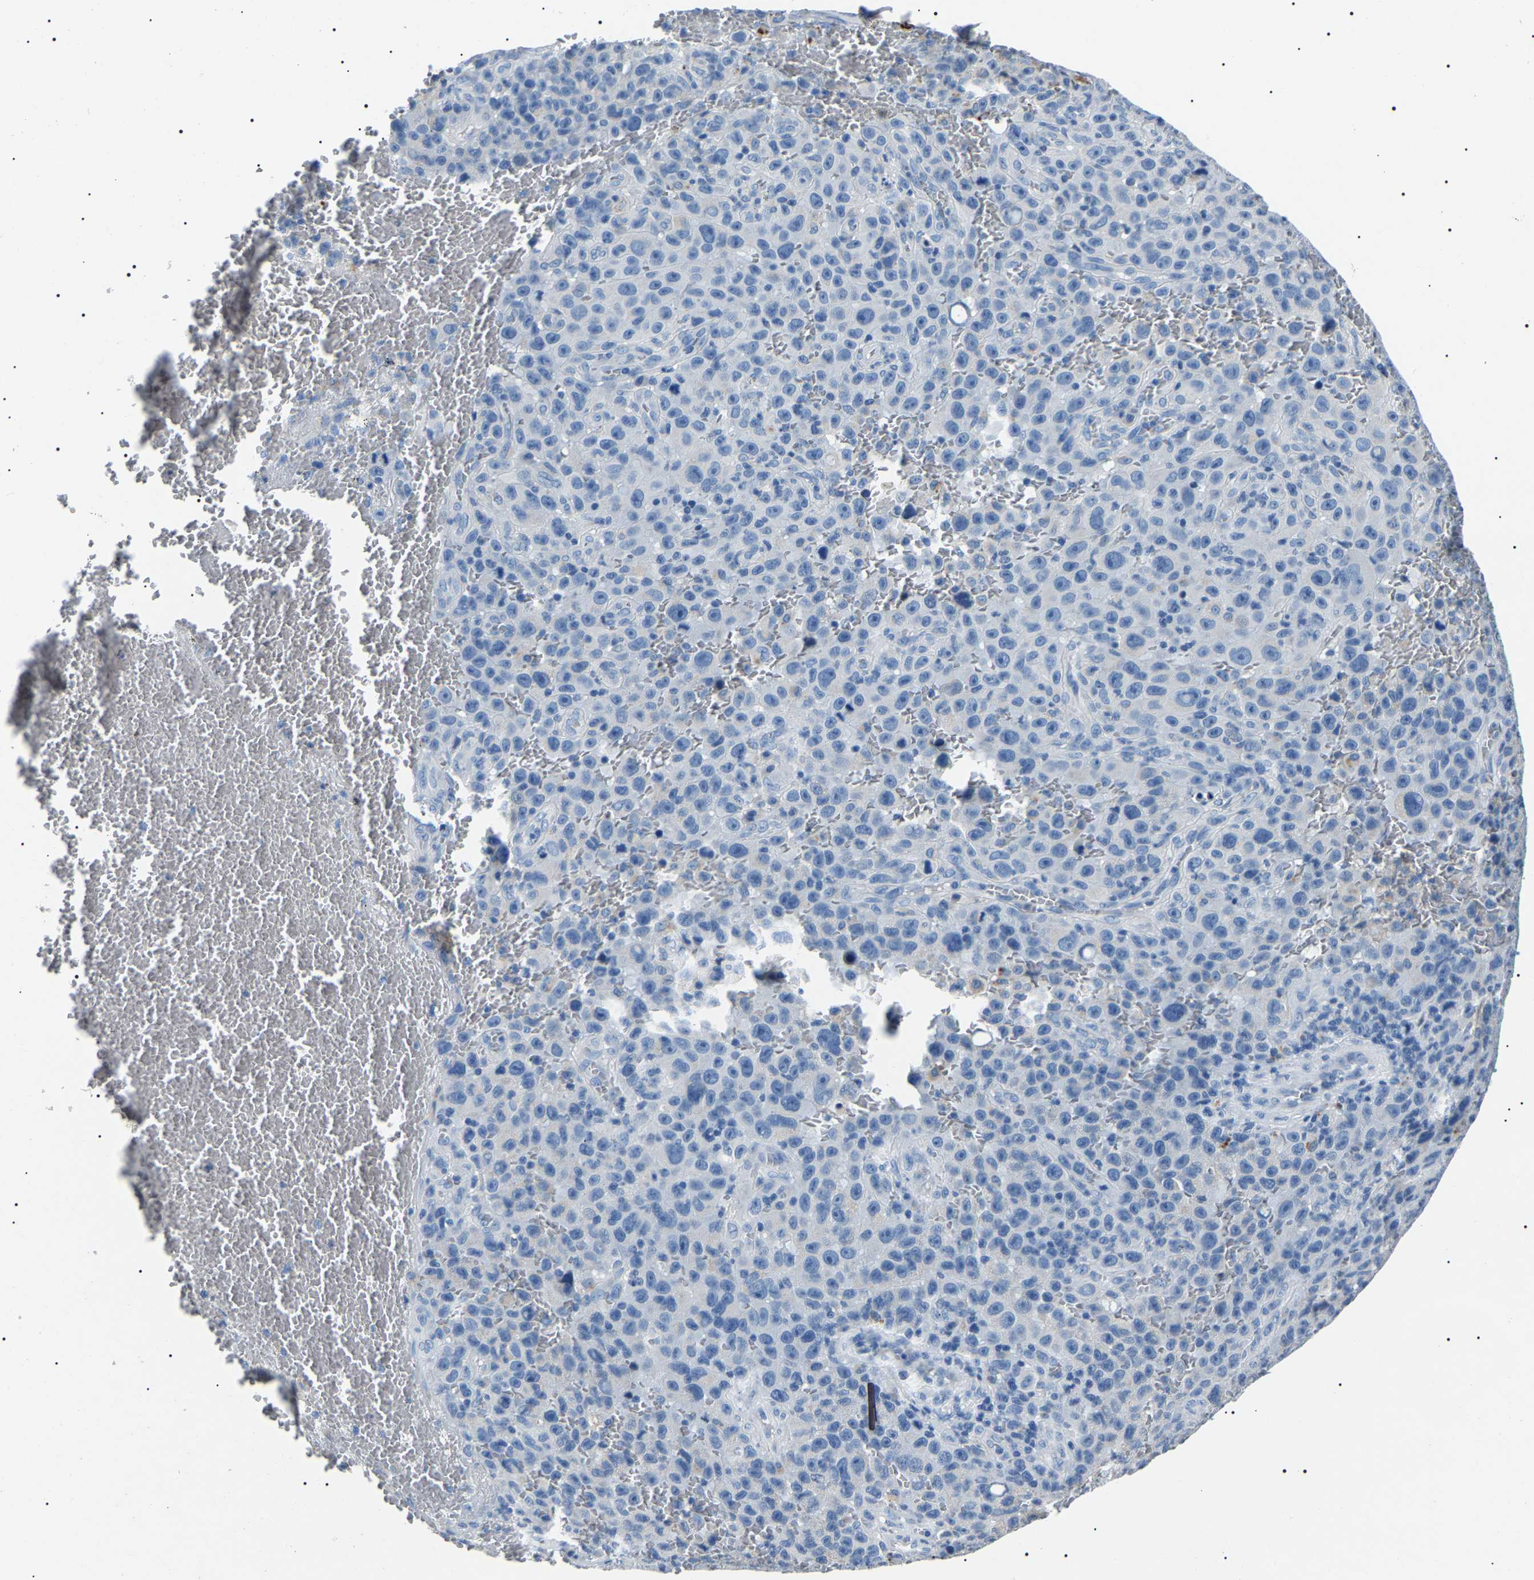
{"staining": {"intensity": "negative", "quantity": "none", "location": "none"}, "tissue": "melanoma", "cell_type": "Tumor cells", "image_type": "cancer", "snomed": [{"axis": "morphology", "description": "Malignant melanoma, NOS"}, {"axis": "topography", "description": "Skin"}], "caption": "There is no significant staining in tumor cells of melanoma.", "gene": "KLK15", "patient": {"sex": "female", "age": 82}}